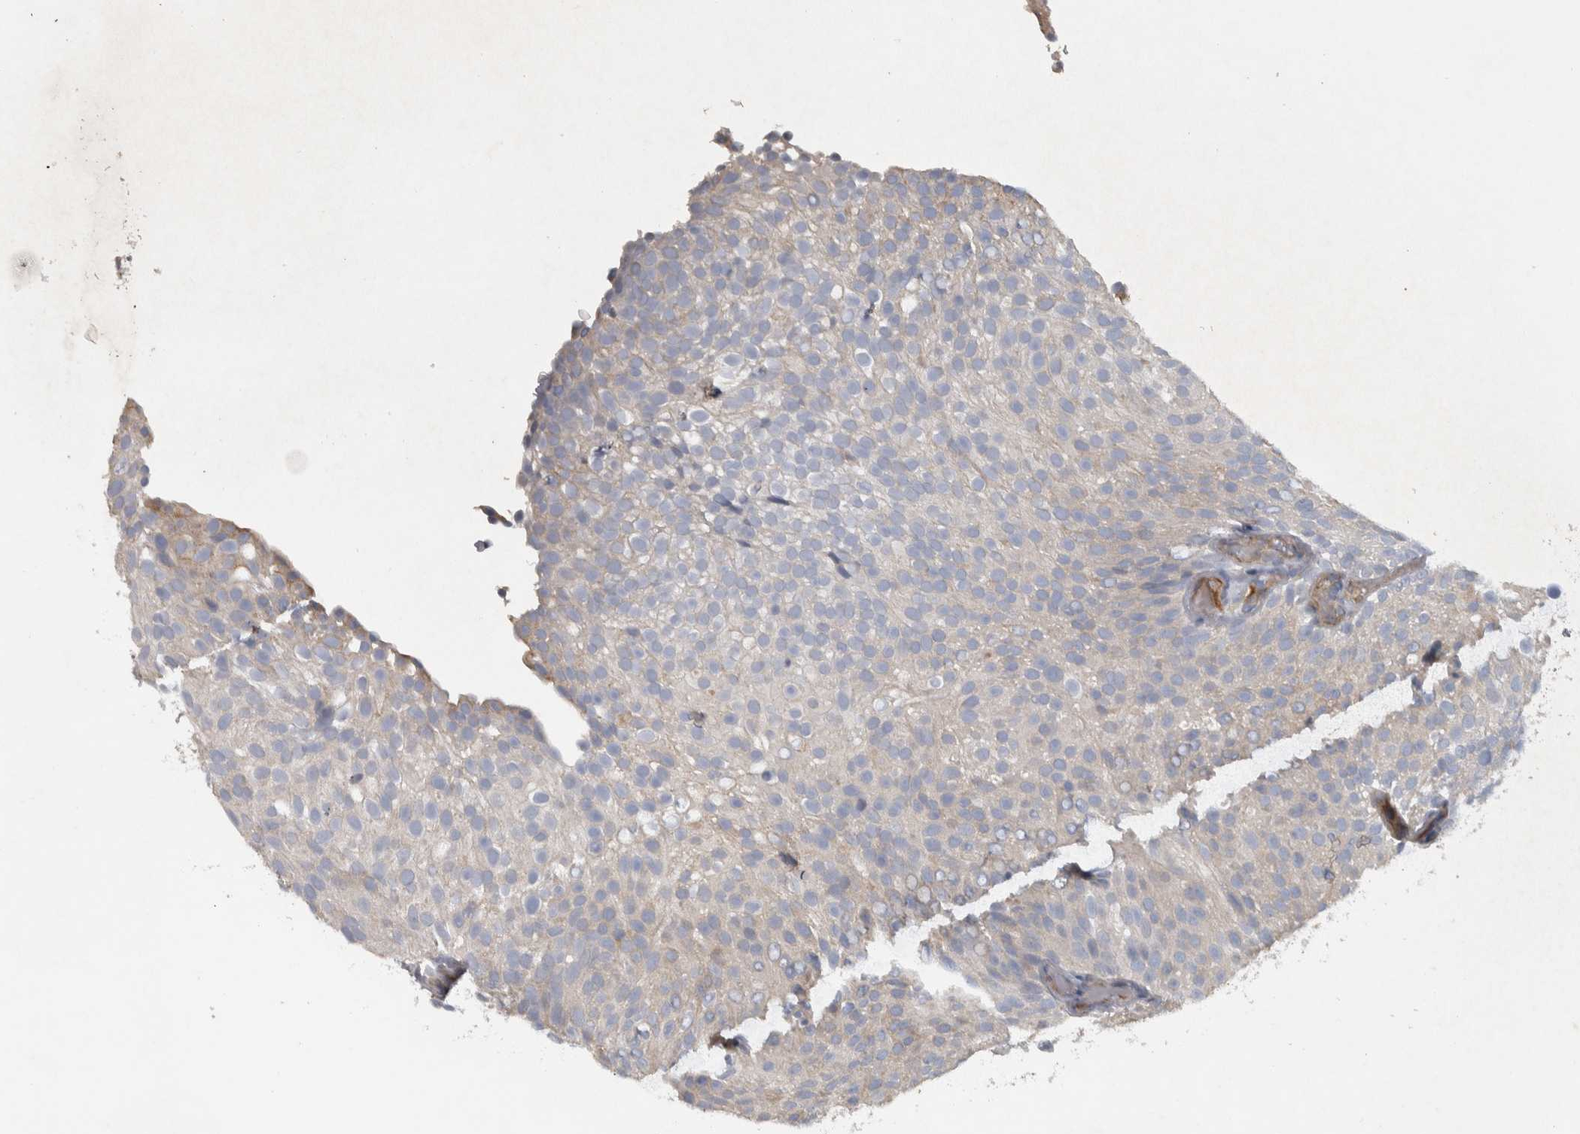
{"staining": {"intensity": "negative", "quantity": "none", "location": "none"}, "tissue": "urothelial cancer", "cell_type": "Tumor cells", "image_type": "cancer", "snomed": [{"axis": "morphology", "description": "Urothelial carcinoma, Low grade"}, {"axis": "topography", "description": "Urinary bladder"}], "caption": "Protein analysis of urothelial carcinoma (low-grade) displays no significant positivity in tumor cells.", "gene": "NT5C2", "patient": {"sex": "male", "age": 78}}